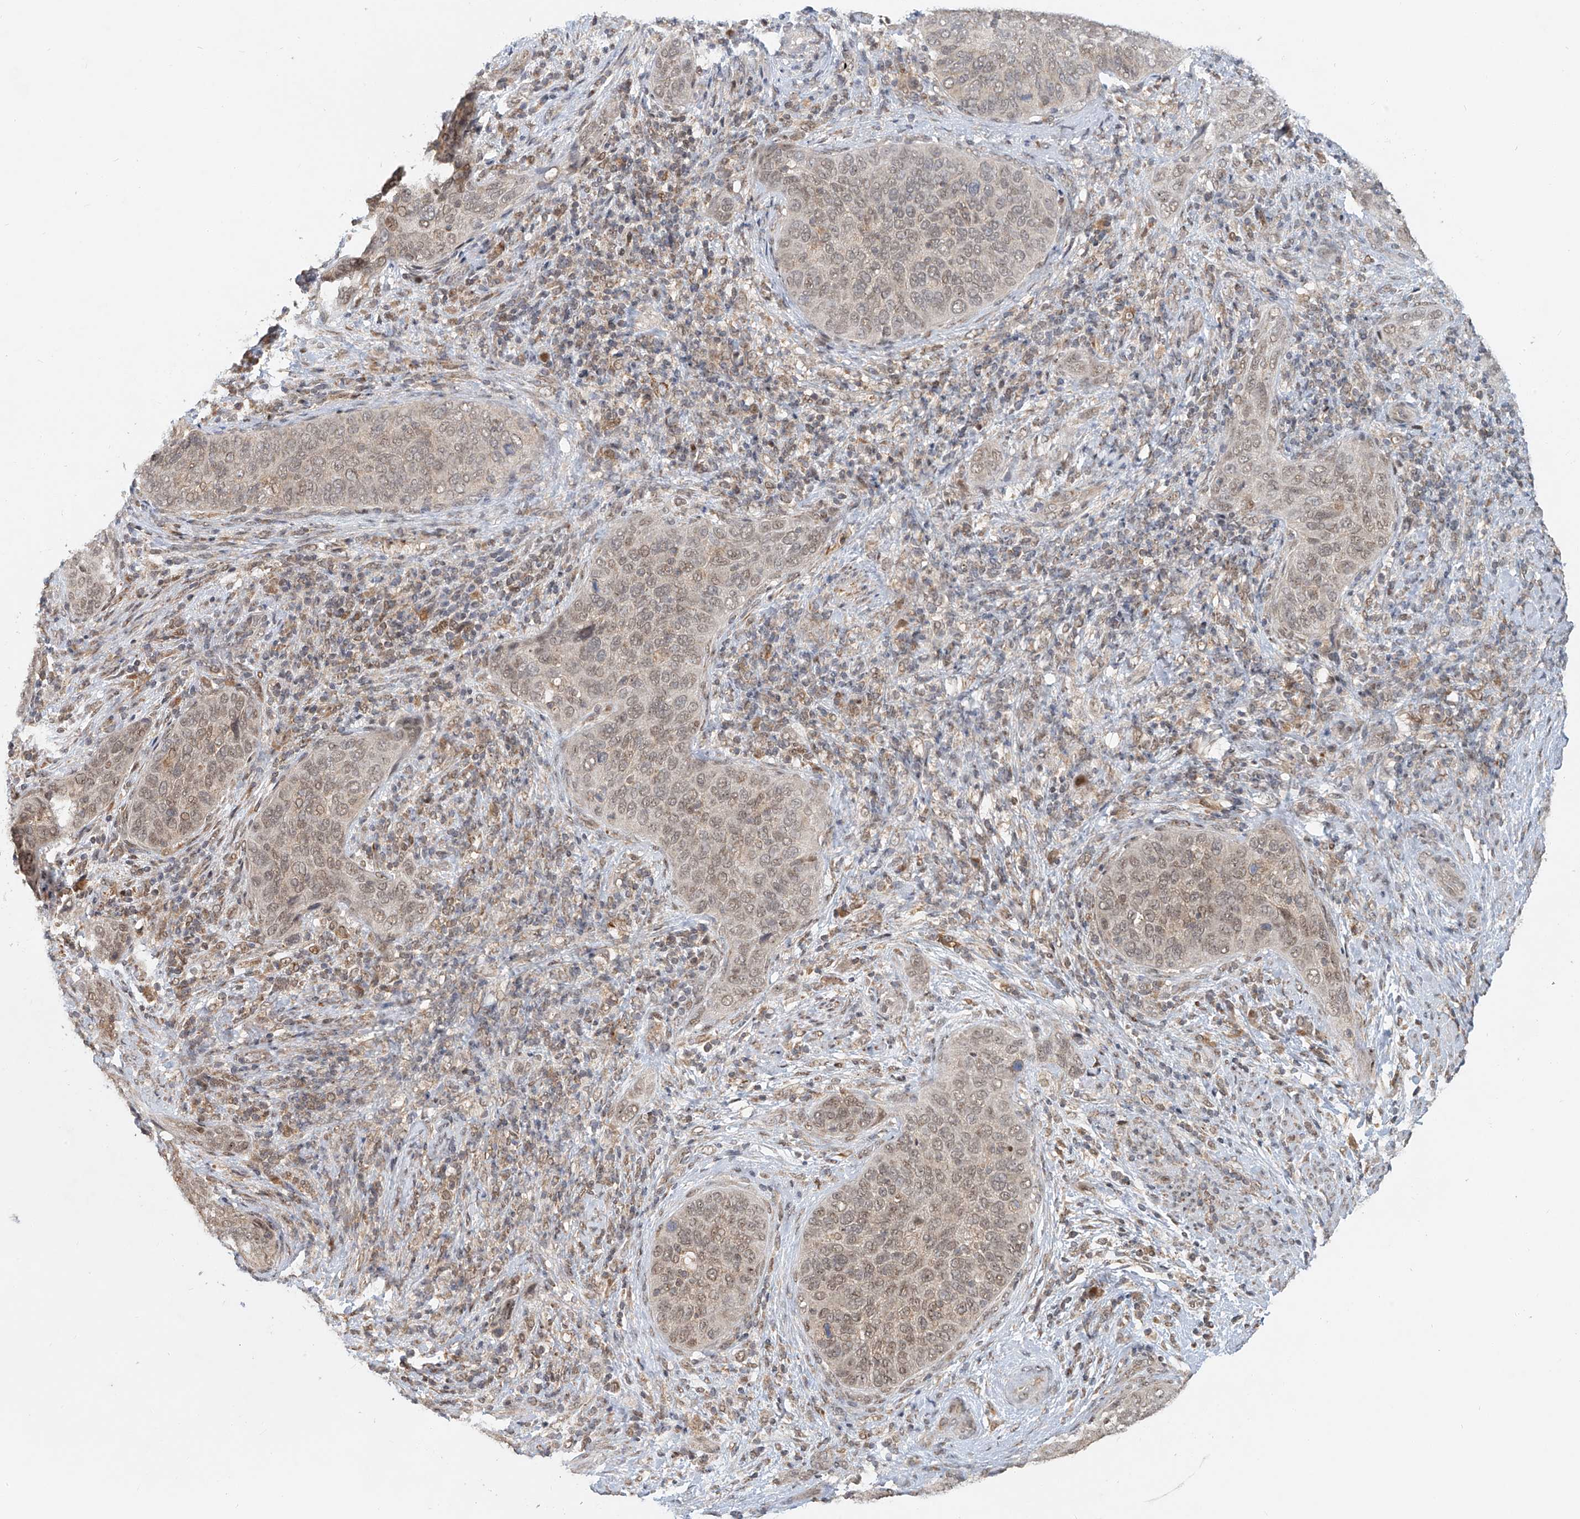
{"staining": {"intensity": "weak", "quantity": "25%-75%", "location": "nuclear"}, "tissue": "cervical cancer", "cell_type": "Tumor cells", "image_type": "cancer", "snomed": [{"axis": "morphology", "description": "Squamous cell carcinoma, NOS"}, {"axis": "topography", "description": "Cervix"}], "caption": "IHC of human squamous cell carcinoma (cervical) demonstrates low levels of weak nuclear staining in approximately 25%-75% of tumor cells. (brown staining indicates protein expression, while blue staining denotes nuclei).", "gene": "SYTL3", "patient": {"sex": "female", "age": 60}}